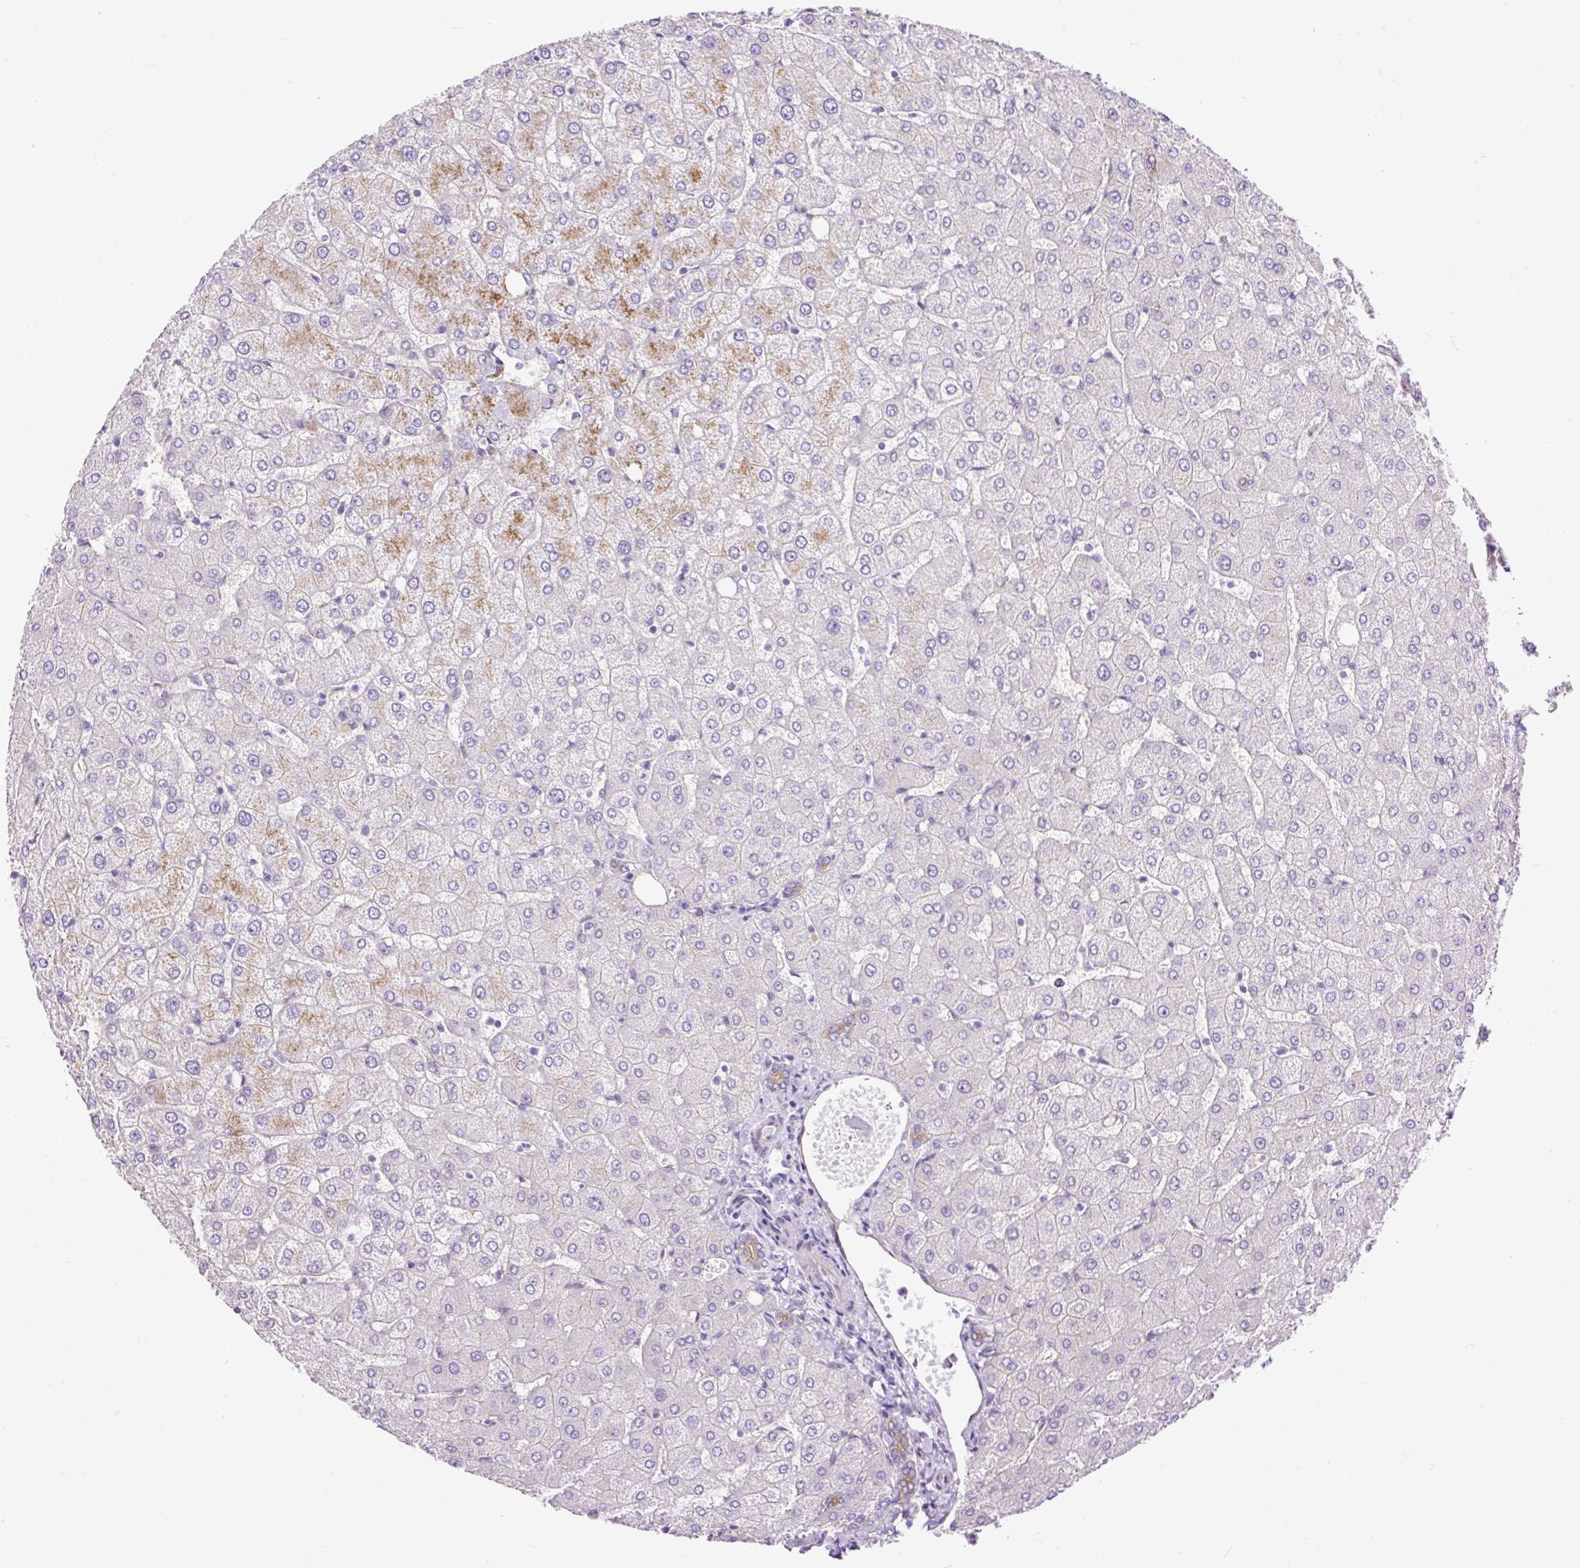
{"staining": {"intensity": "weak", "quantity": "25%-75%", "location": "cytoplasmic/membranous"}, "tissue": "liver", "cell_type": "Cholangiocytes", "image_type": "normal", "snomed": [{"axis": "morphology", "description": "Normal tissue, NOS"}, {"axis": "topography", "description": "Liver"}], "caption": "Brown immunohistochemical staining in normal human liver displays weak cytoplasmic/membranous expression in approximately 25%-75% of cholangiocytes.", "gene": "MAGEB16", "patient": {"sex": "female", "age": 54}}